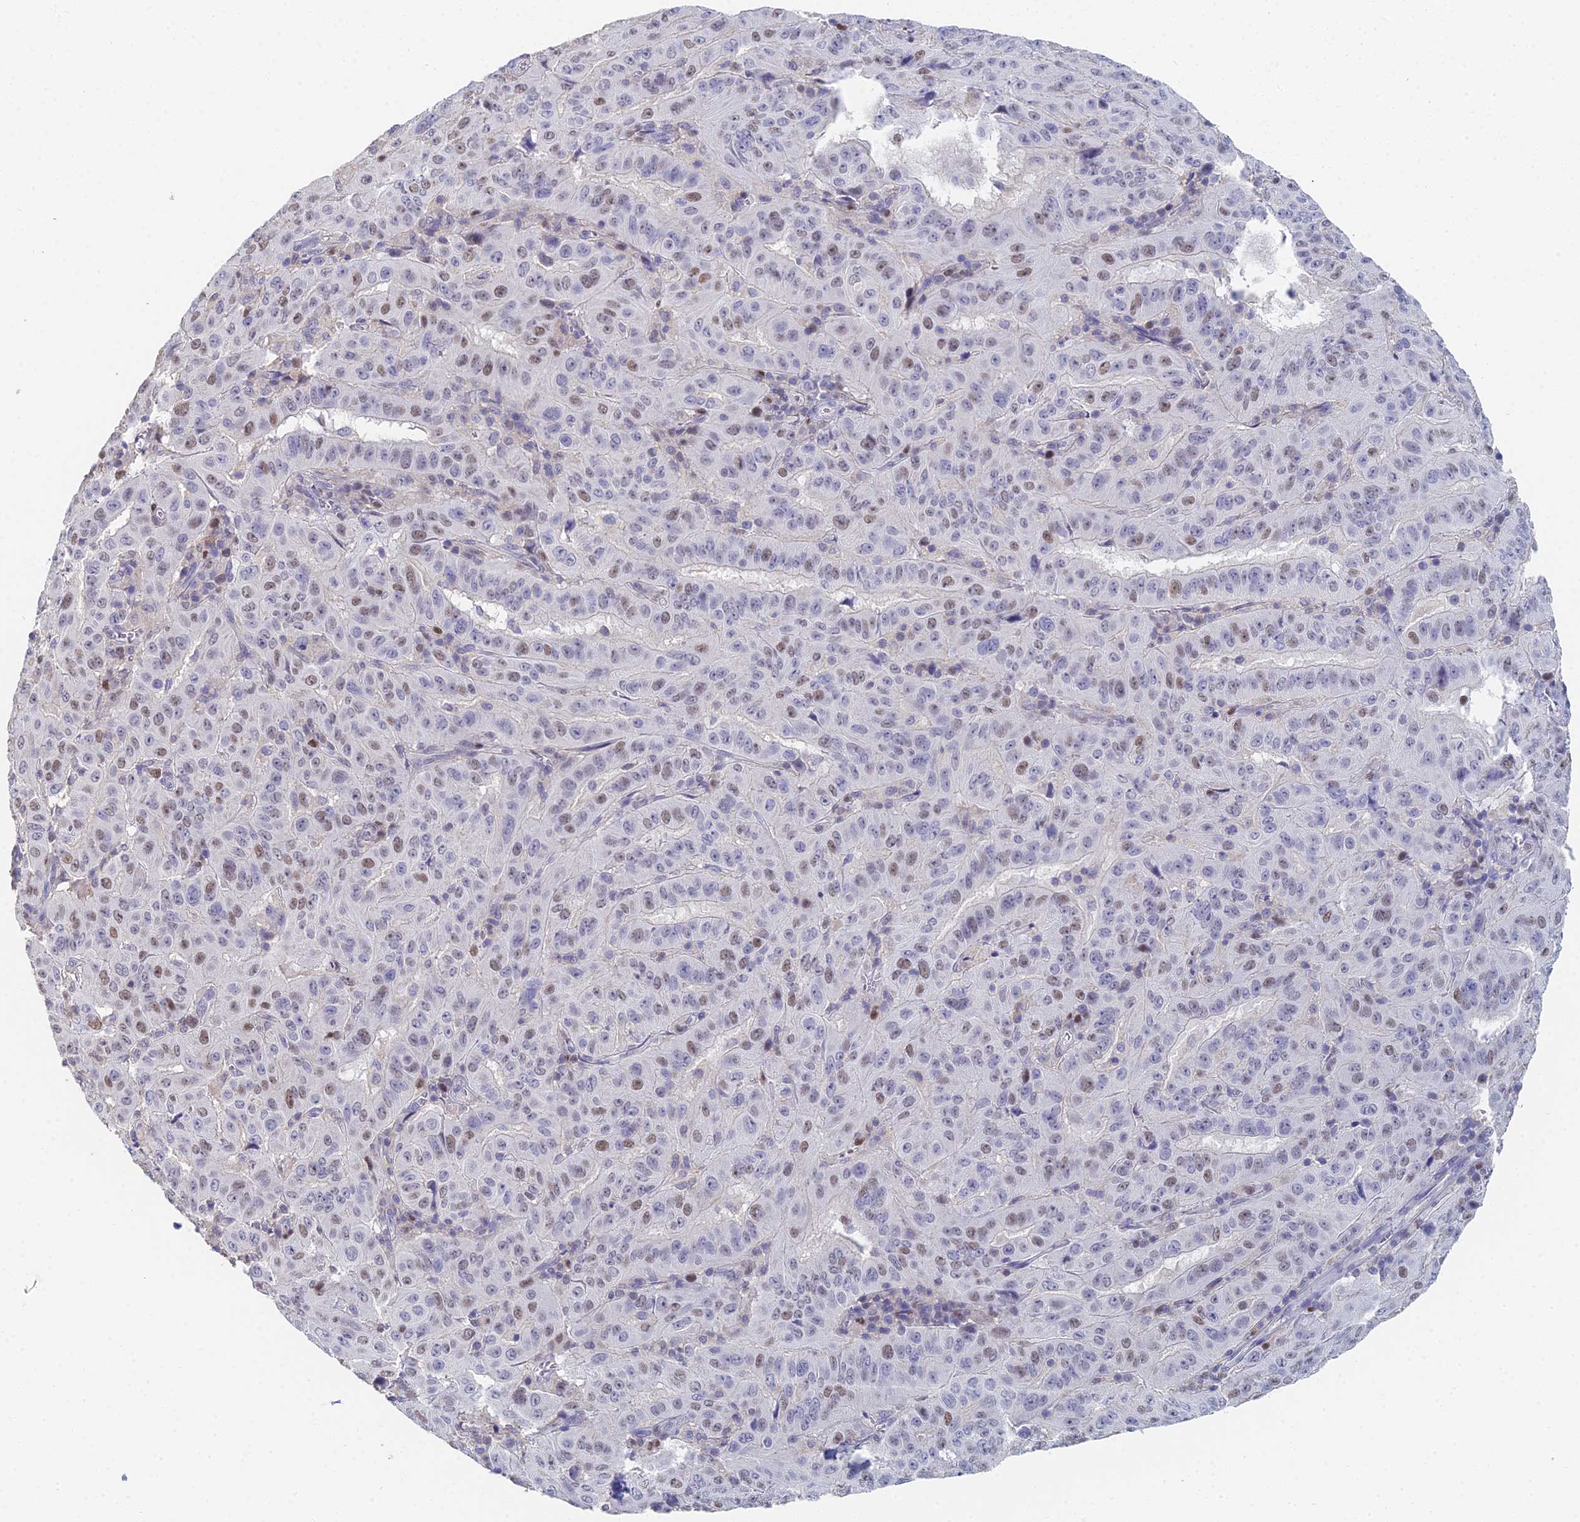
{"staining": {"intensity": "moderate", "quantity": "25%-75%", "location": "nuclear"}, "tissue": "pancreatic cancer", "cell_type": "Tumor cells", "image_type": "cancer", "snomed": [{"axis": "morphology", "description": "Adenocarcinoma, NOS"}, {"axis": "topography", "description": "Pancreas"}], "caption": "IHC of pancreatic cancer (adenocarcinoma) displays medium levels of moderate nuclear expression in about 25%-75% of tumor cells.", "gene": "MCM2", "patient": {"sex": "male", "age": 63}}